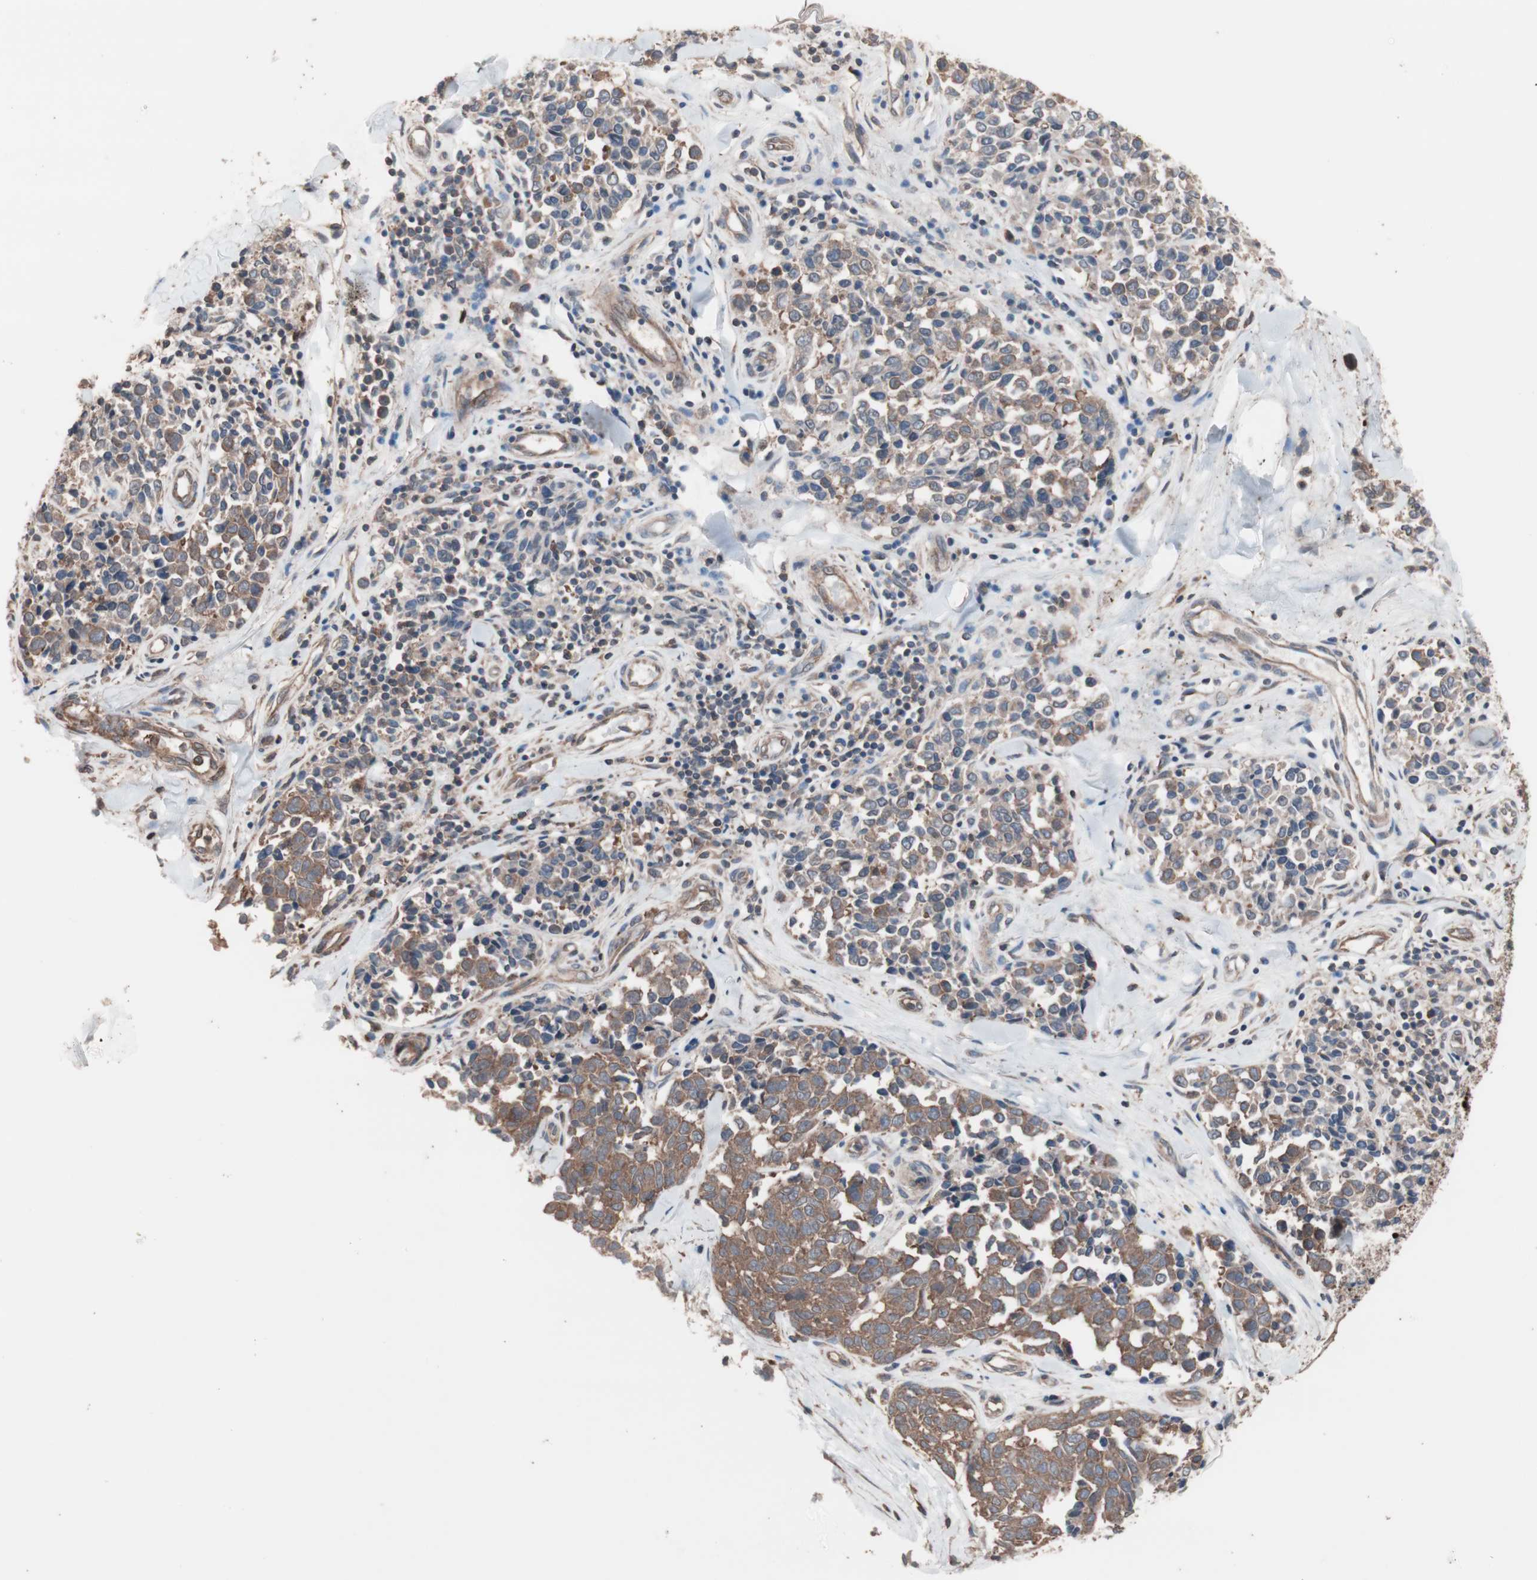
{"staining": {"intensity": "moderate", "quantity": ">75%", "location": "cytoplasmic/membranous"}, "tissue": "melanoma", "cell_type": "Tumor cells", "image_type": "cancer", "snomed": [{"axis": "morphology", "description": "Malignant melanoma, NOS"}, {"axis": "topography", "description": "Skin"}], "caption": "Malignant melanoma stained for a protein demonstrates moderate cytoplasmic/membranous positivity in tumor cells. (brown staining indicates protein expression, while blue staining denotes nuclei).", "gene": "ATG7", "patient": {"sex": "female", "age": 64}}